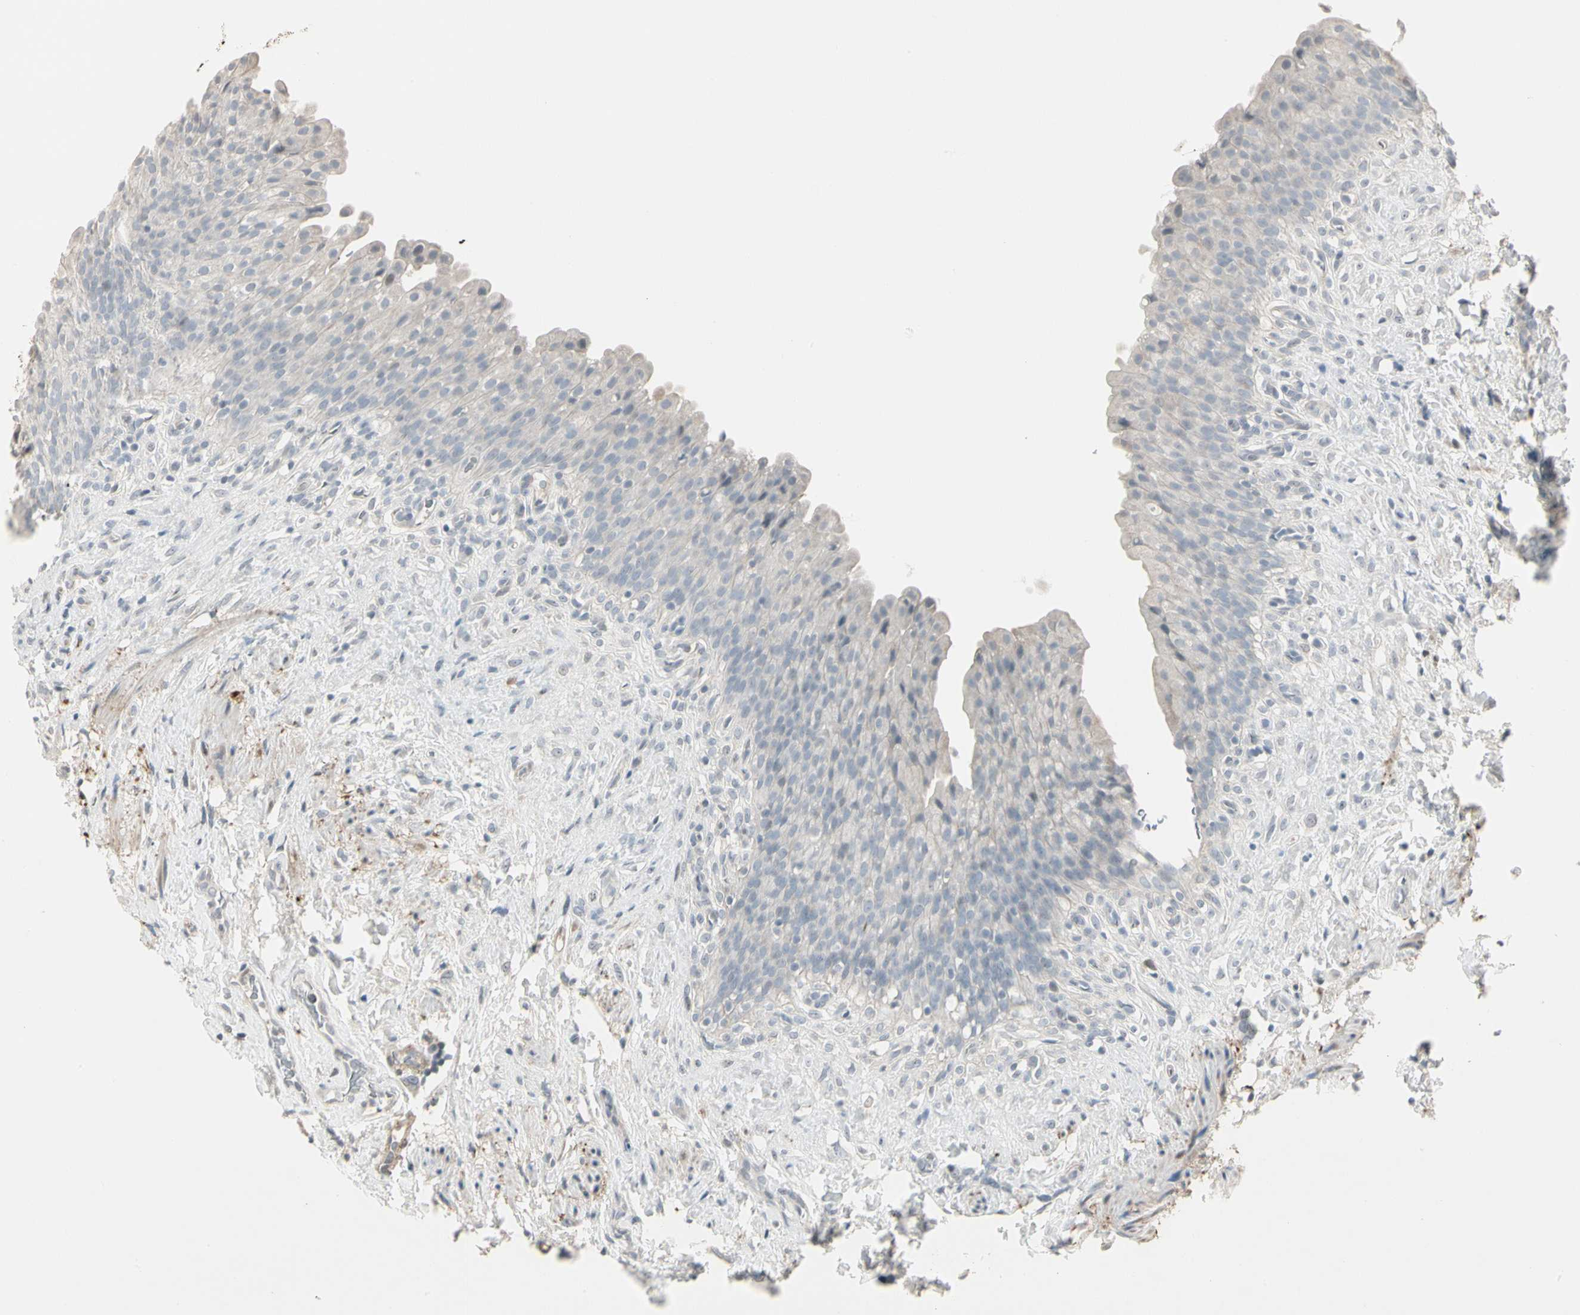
{"staining": {"intensity": "negative", "quantity": "none", "location": "none"}, "tissue": "urinary bladder", "cell_type": "Urothelial cells", "image_type": "normal", "snomed": [{"axis": "morphology", "description": "Normal tissue, NOS"}, {"axis": "topography", "description": "Urinary bladder"}], "caption": "A histopathology image of urinary bladder stained for a protein reveals no brown staining in urothelial cells. Nuclei are stained in blue.", "gene": "DMPK", "patient": {"sex": "female", "age": 79}}